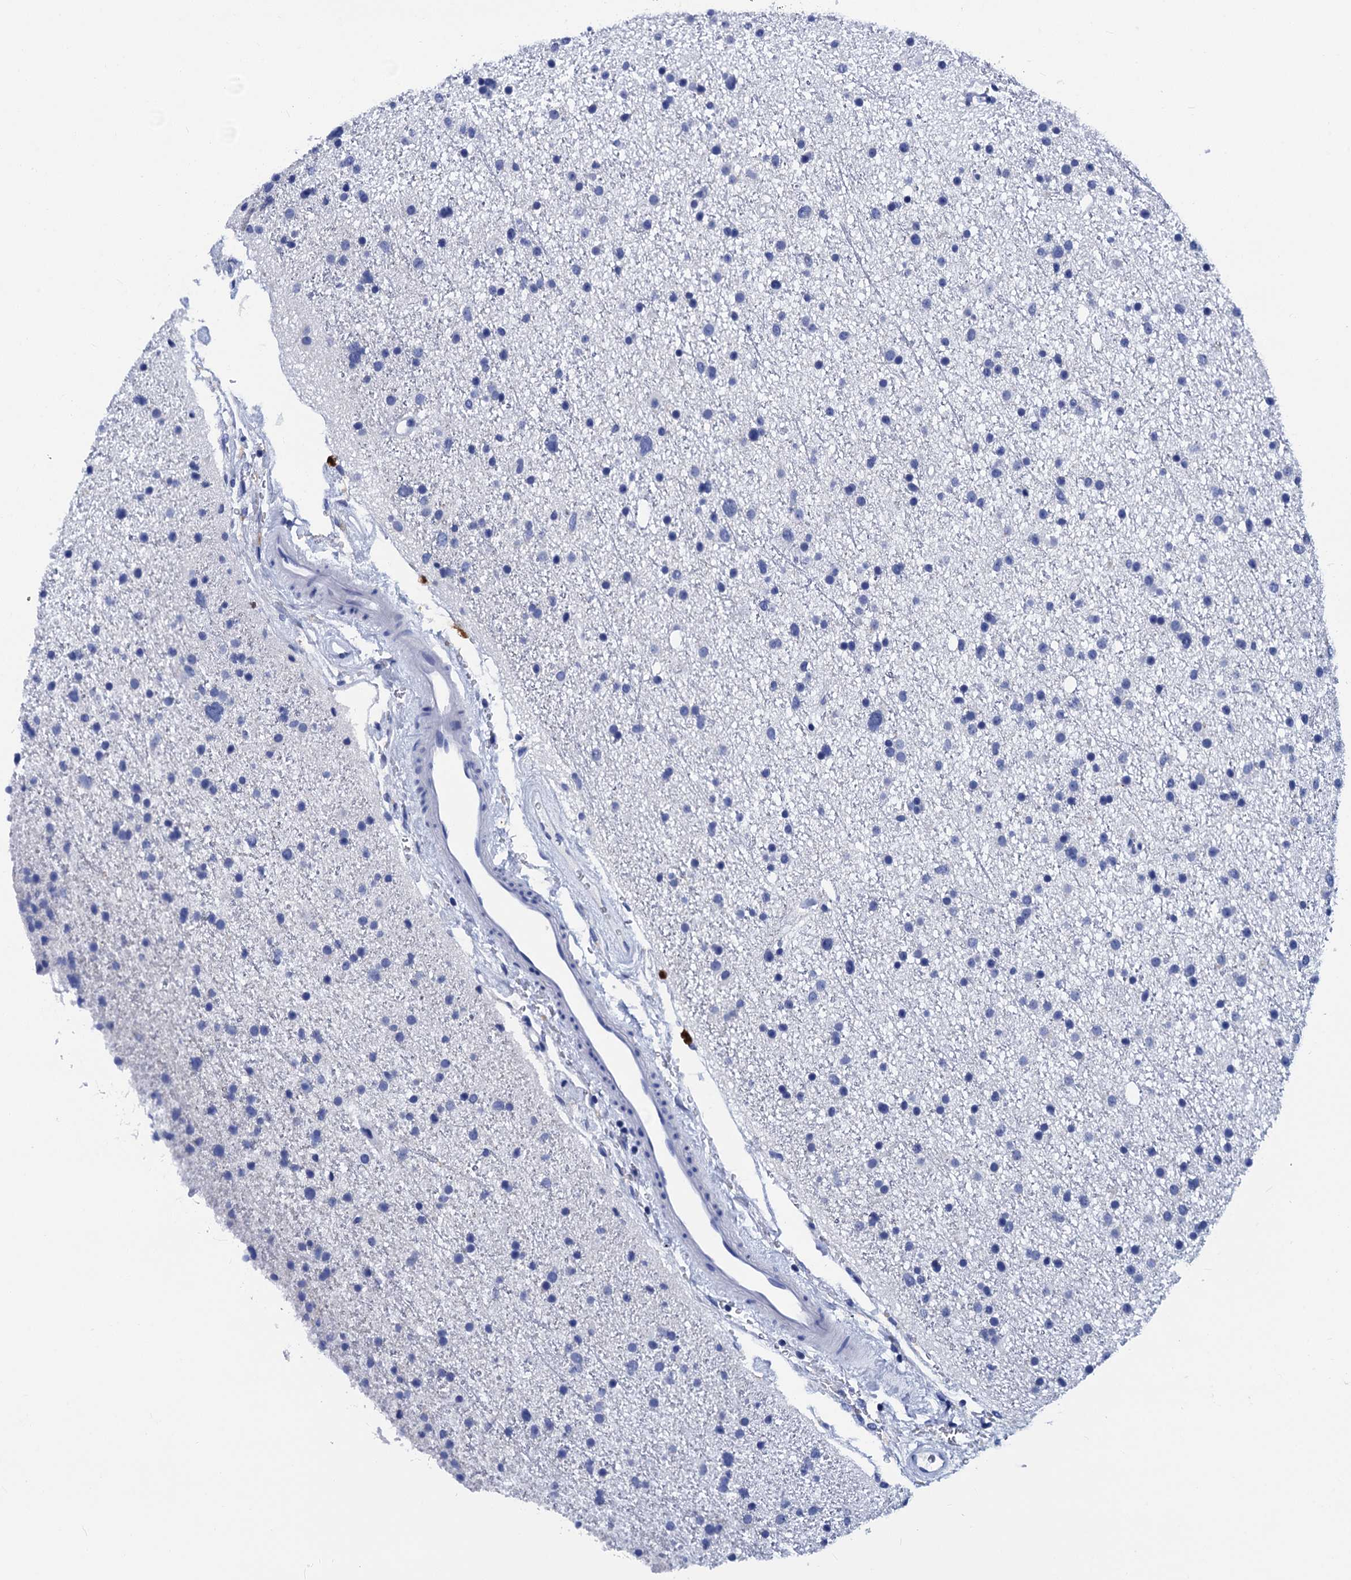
{"staining": {"intensity": "negative", "quantity": "none", "location": "none"}, "tissue": "glioma", "cell_type": "Tumor cells", "image_type": "cancer", "snomed": [{"axis": "morphology", "description": "Glioma, malignant, Low grade"}, {"axis": "topography", "description": "Cerebral cortex"}], "caption": "The micrograph exhibits no significant expression in tumor cells of malignant low-grade glioma.", "gene": "MYBPC3", "patient": {"sex": "female", "age": 39}}